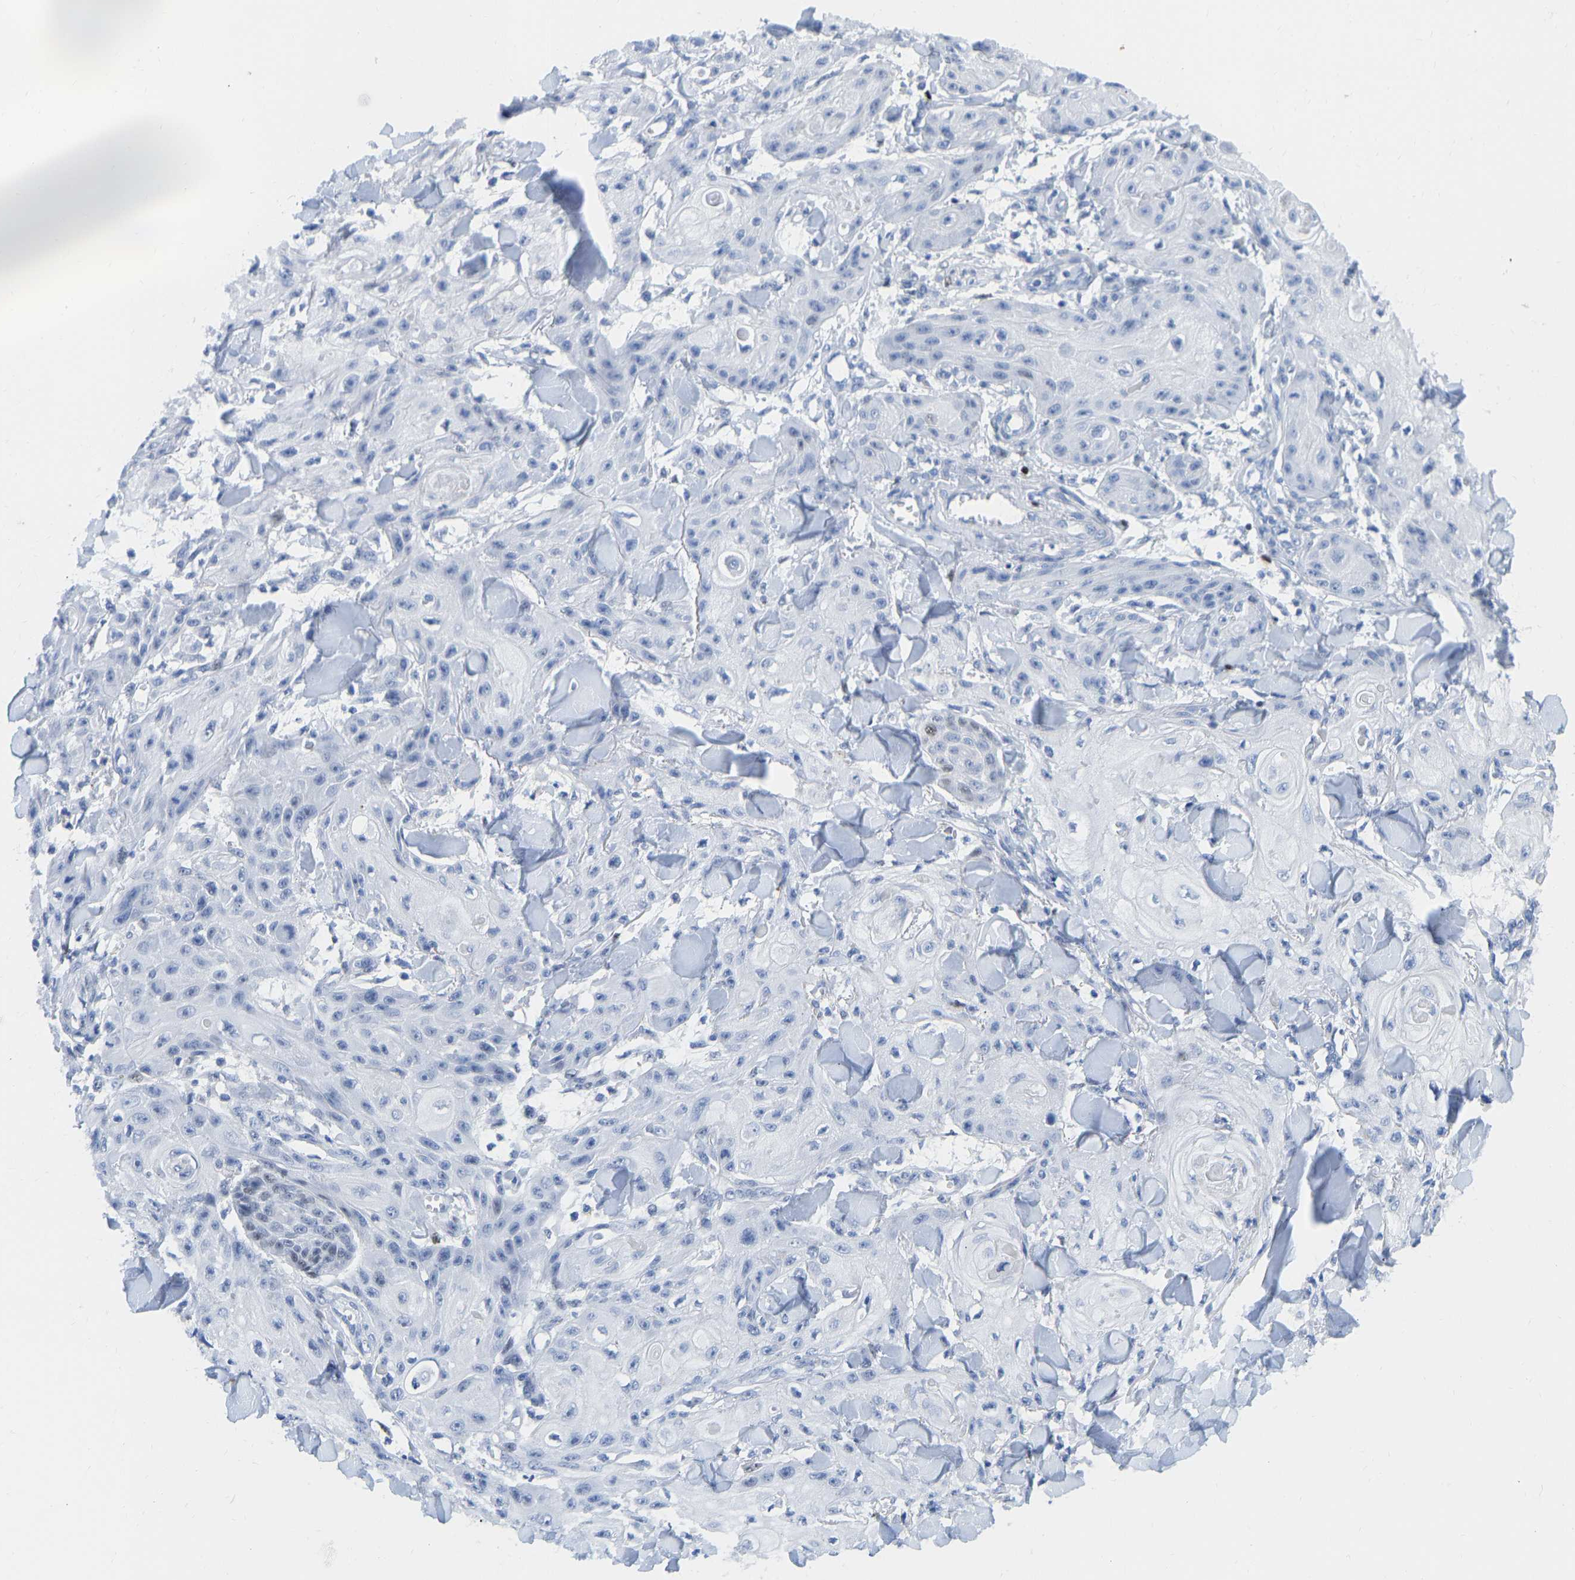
{"staining": {"intensity": "negative", "quantity": "none", "location": "none"}, "tissue": "skin cancer", "cell_type": "Tumor cells", "image_type": "cancer", "snomed": [{"axis": "morphology", "description": "Squamous cell carcinoma, NOS"}, {"axis": "topography", "description": "Skin"}], "caption": "Human squamous cell carcinoma (skin) stained for a protein using immunohistochemistry (IHC) displays no expression in tumor cells.", "gene": "TCF7", "patient": {"sex": "male", "age": 74}}